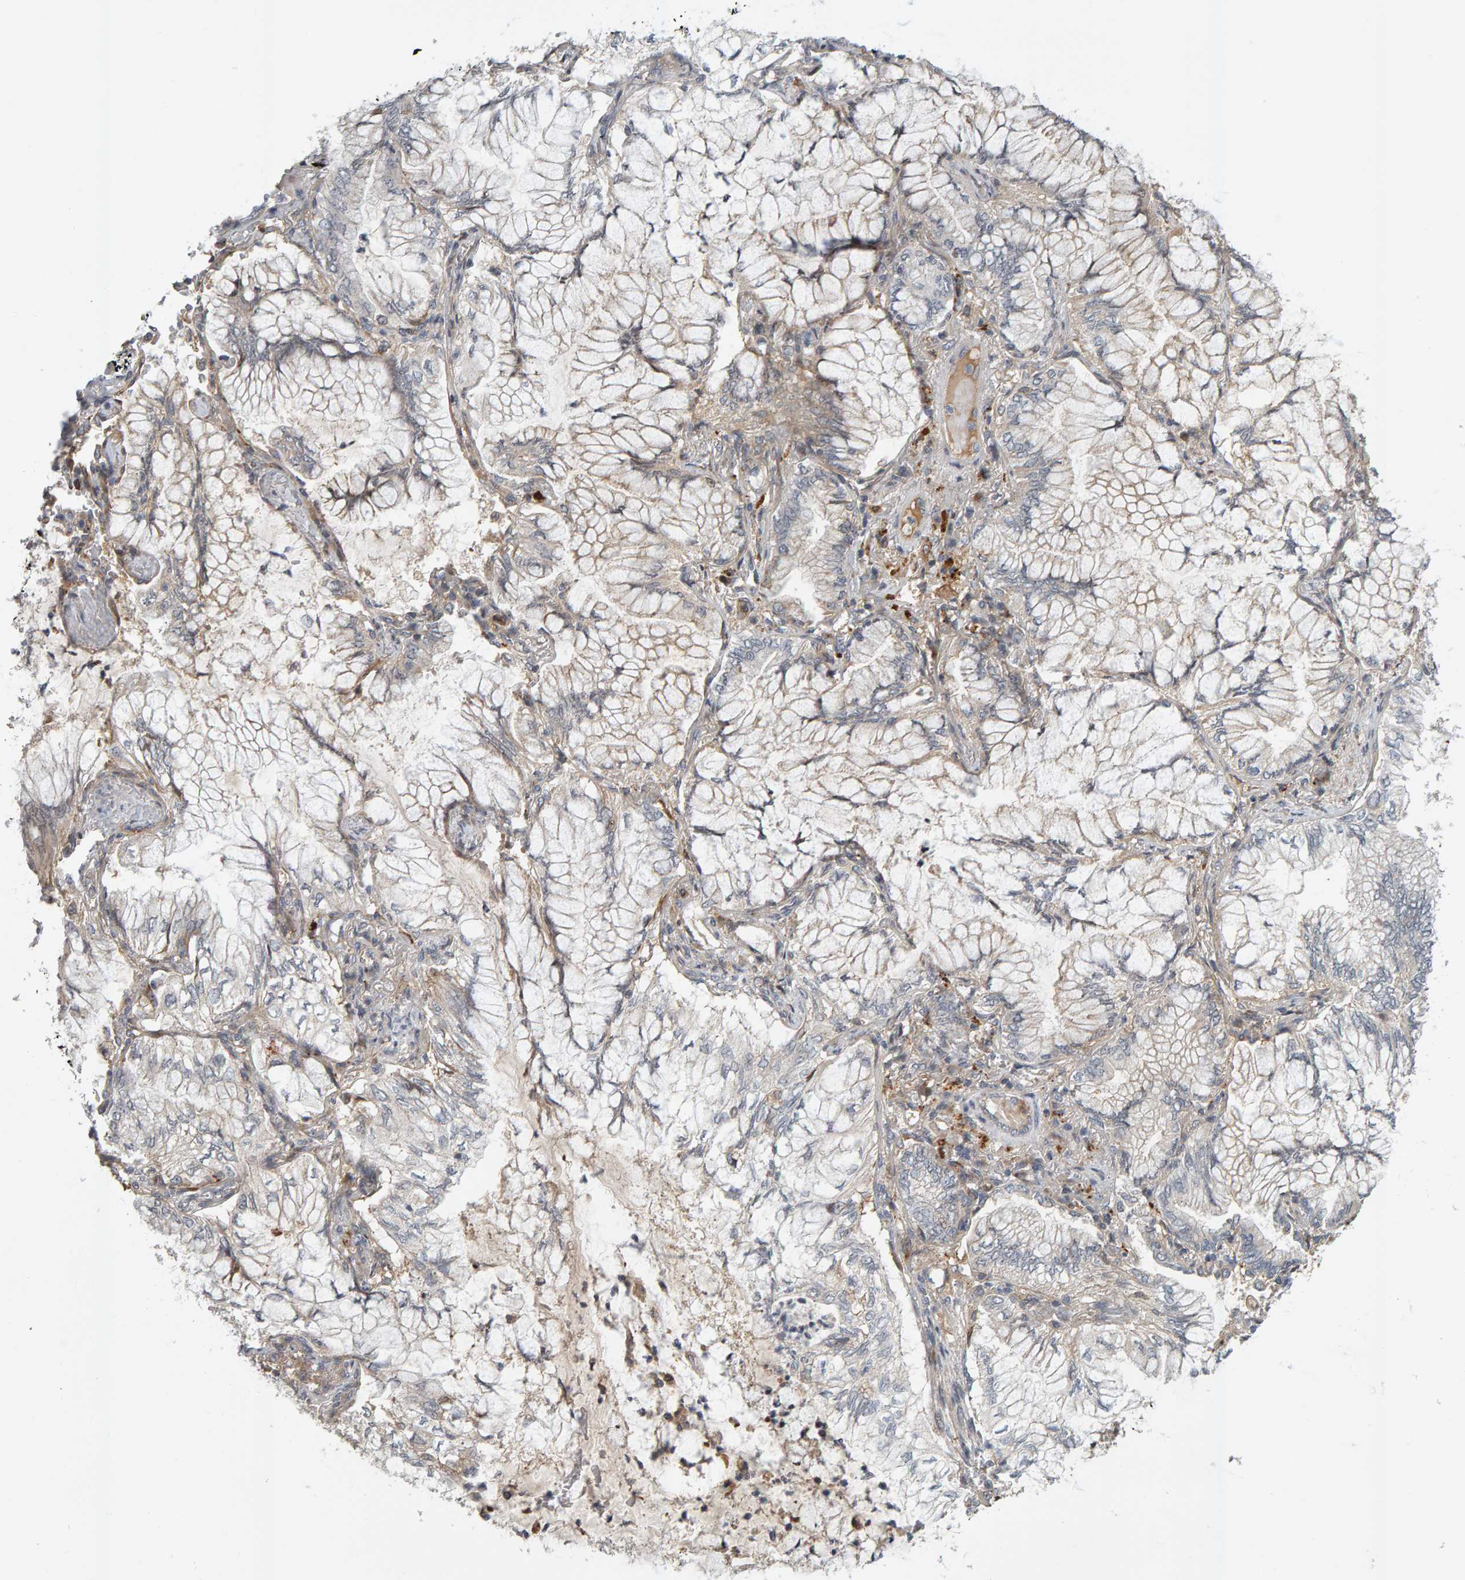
{"staining": {"intensity": "weak", "quantity": "<25%", "location": "cytoplasmic/membranous"}, "tissue": "lung cancer", "cell_type": "Tumor cells", "image_type": "cancer", "snomed": [{"axis": "morphology", "description": "Adenocarcinoma, NOS"}, {"axis": "topography", "description": "Lung"}], "caption": "Lung cancer stained for a protein using immunohistochemistry demonstrates no staining tumor cells.", "gene": "ZNF160", "patient": {"sex": "female", "age": 70}}